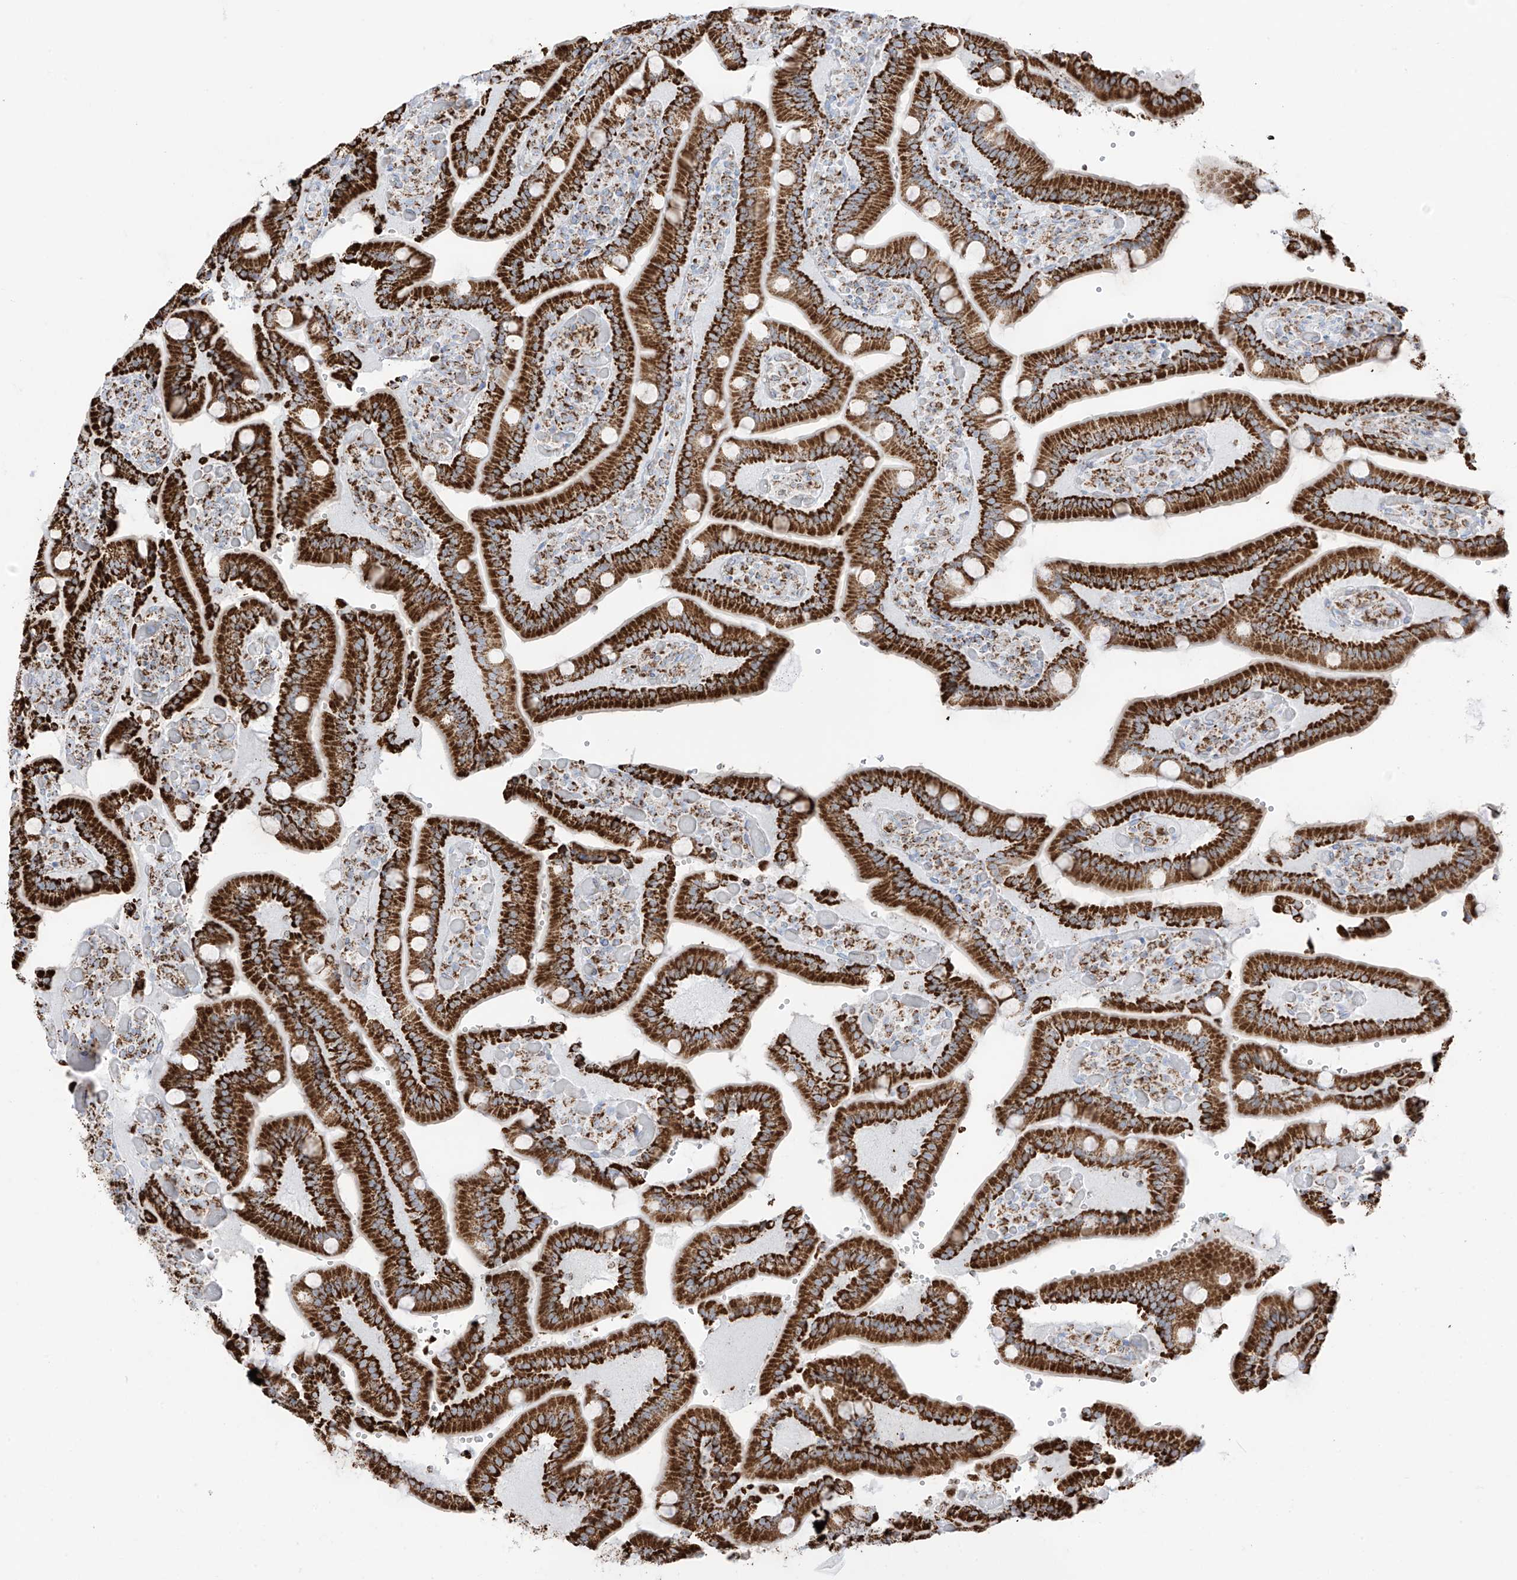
{"staining": {"intensity": "strong", "quantity": ">75%", "location": "cytoplasmic/membranous"}, "tissue": "duodenum", "cell_type": "Glandular cells", "image_type": "normal", "snomed": [{"axis": "morphology", "description": "Normal tissue, NOS"}, {"axis": "topography", "description": "Duodenum"}], "caption": "Protein staining exhibits strong cytoplasmic/membranous staining in about >75% of glandular cells in benign duodenum. Immunohistochemistry (ihc) stains the protein of interest in brown and the nuclei are stained blue.", "gene": "XKR3", "patient": {"sex": "female", "age": 62}}